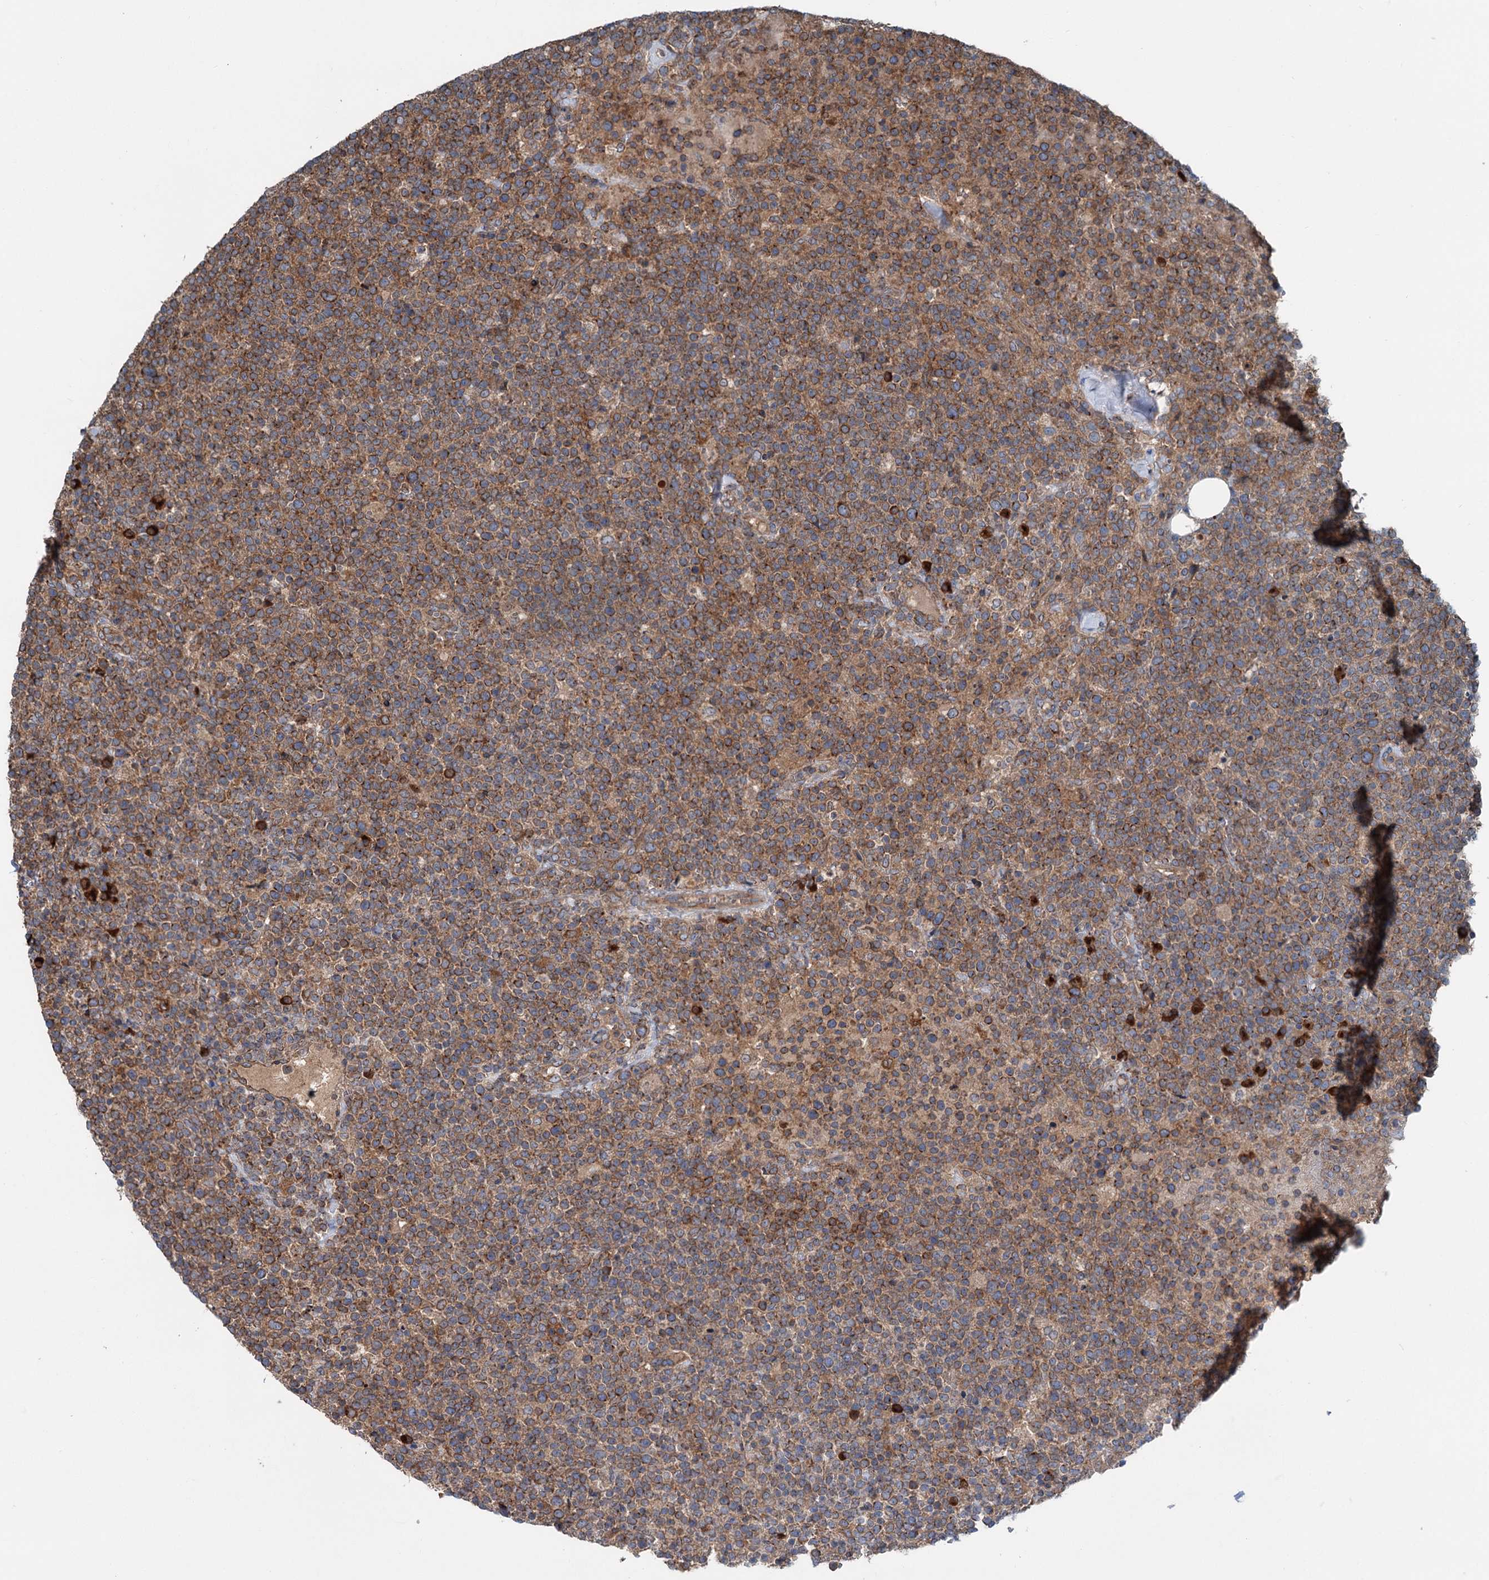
{"staining": {"intensity": "moderate", "quantity": ">75%", "location": "cytoplasmic/membranous"}, "tissue": "lymphoma", "cell_type": "Tumor cells", "image_type": "cancer", "snomed": [{"axis": "morphology", "description": "Malignant lymphoma, non-Hodgkin's type, High grade"}, {"axis": "topography", "description": "Lymph node"}], "caption": "The immunohistochemical stain labels moderate cytoplasmic/membranous staining in tumor cells of high-grade malignant lymphoma, non-Hodgkin's type tissue.", "gene": "CALCOCO1", "patient": {"sex": "male", "age": 61}}